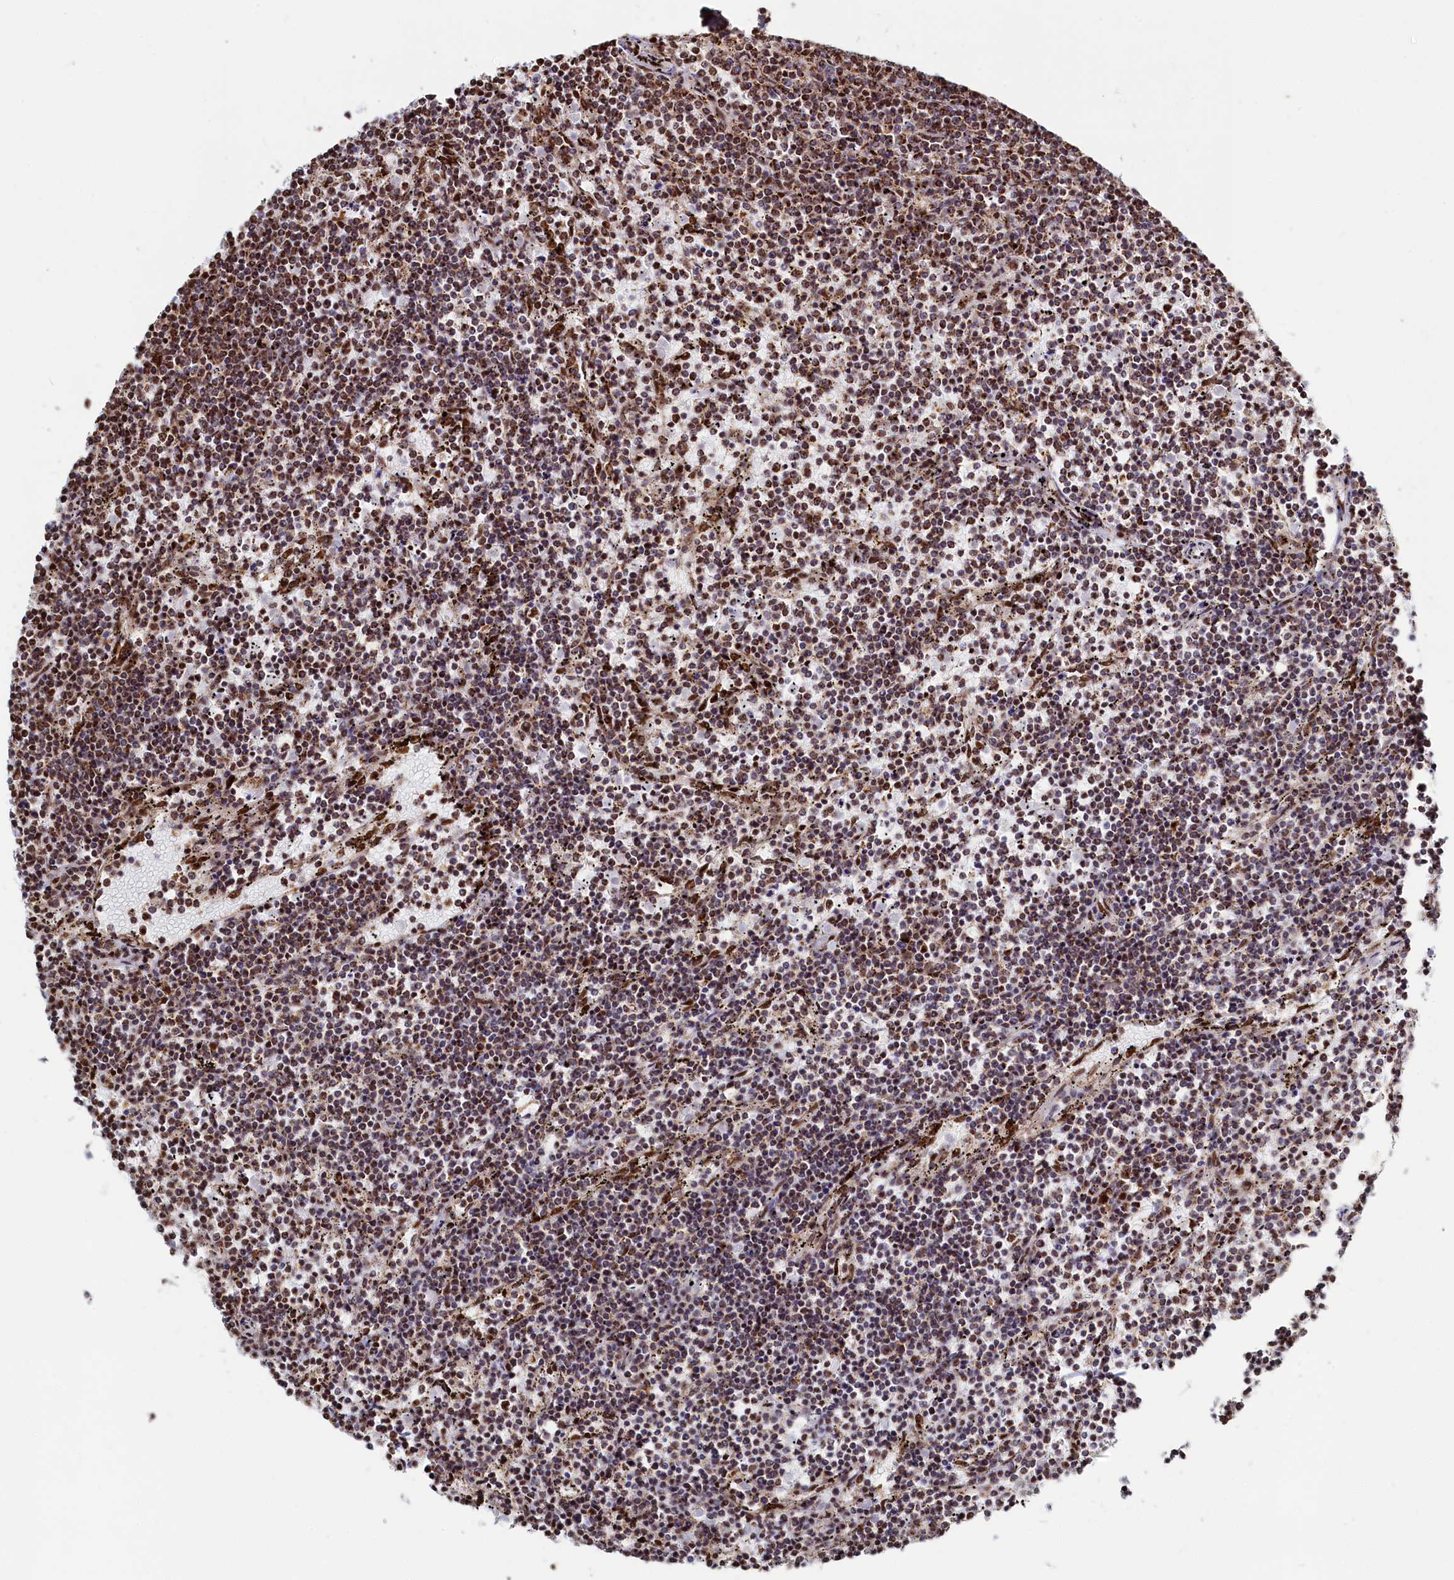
{"staining": {"intensity": "strong", "quantity": ">75%", "location": "cytoplasmic/membranous"}, "tissue": "lymphoma", "cell_type": "Tumor cells", "image_type": "cancer", "snomed": [{"axis": "morphology", "description": "Malignant lymphoma, non-Hodgkin's type, Low grade"}, {"axis": "topography", "description": "Spleen"}], "caption": "Immunohistochemistry (IHC) photomicrograph of neoplastic tissue: human lymphoma stained using IHC displays high levels of strong protein expression localized specifically in the cytoplasmic/membranous of tumor cells, appearing as a cytoplasmic/membranous brown color.", "gene": "HDGFL3", "patient": {"sex": "female", "age": 50}}